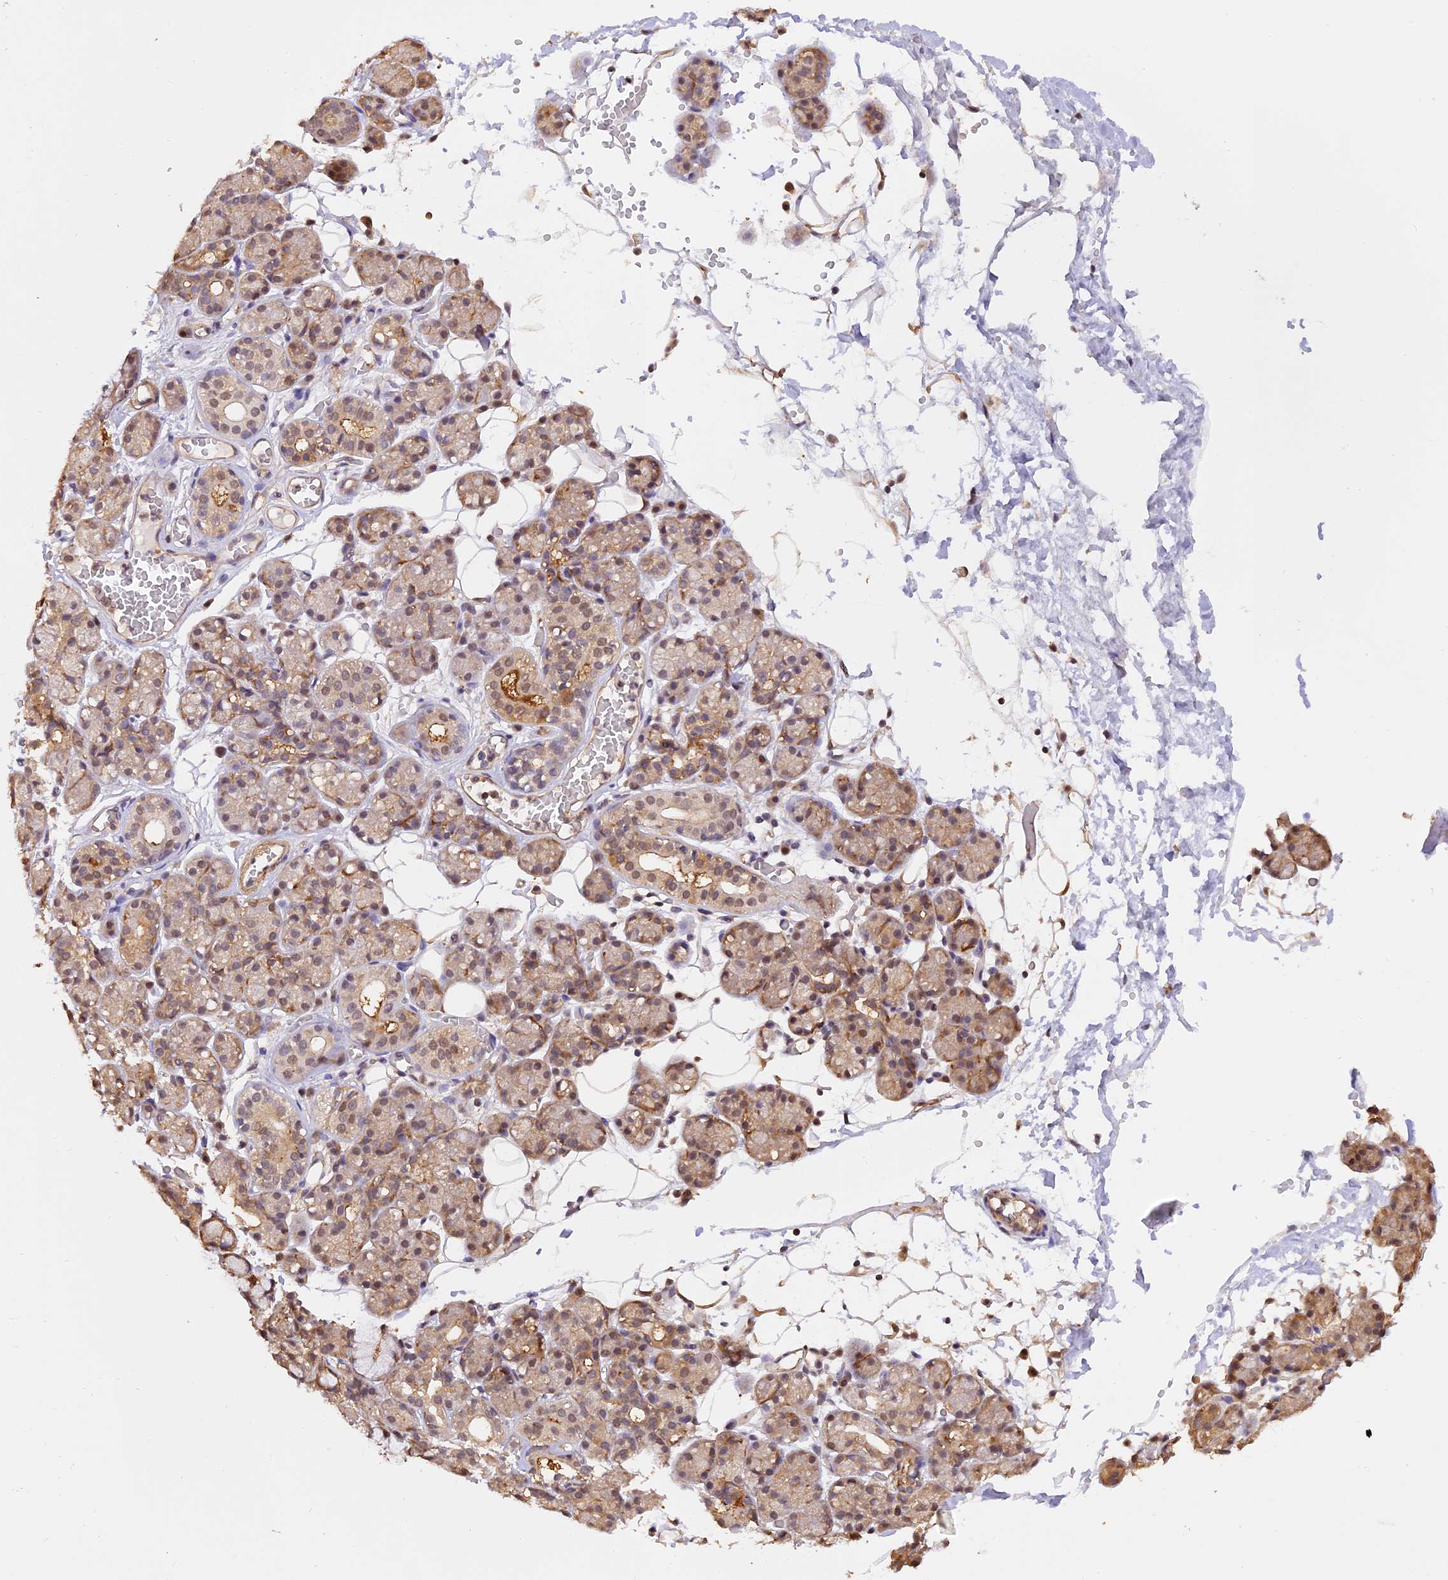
{"staining": {"intensity": "moderate", "quantity": ">75%", "location": "cytoplasmic/membranous,nuclear"}, "tissue": "salivary gland", "cell_type": "Glandular cells", "image_type": "normal", "snomed": [{"axis": "morphology", "description": "Normal tissue, NOS"}, {"axis": "topography", "description": "Salivary gland"}], "caption": "Moderate cytoplasmic/membranous,nuclear expression for a protein is present in about >75% of glandular cells of normal salivary gland using IHC.", "gene": "PSMB3", "patient": {"sex": "male", "age": 63}}